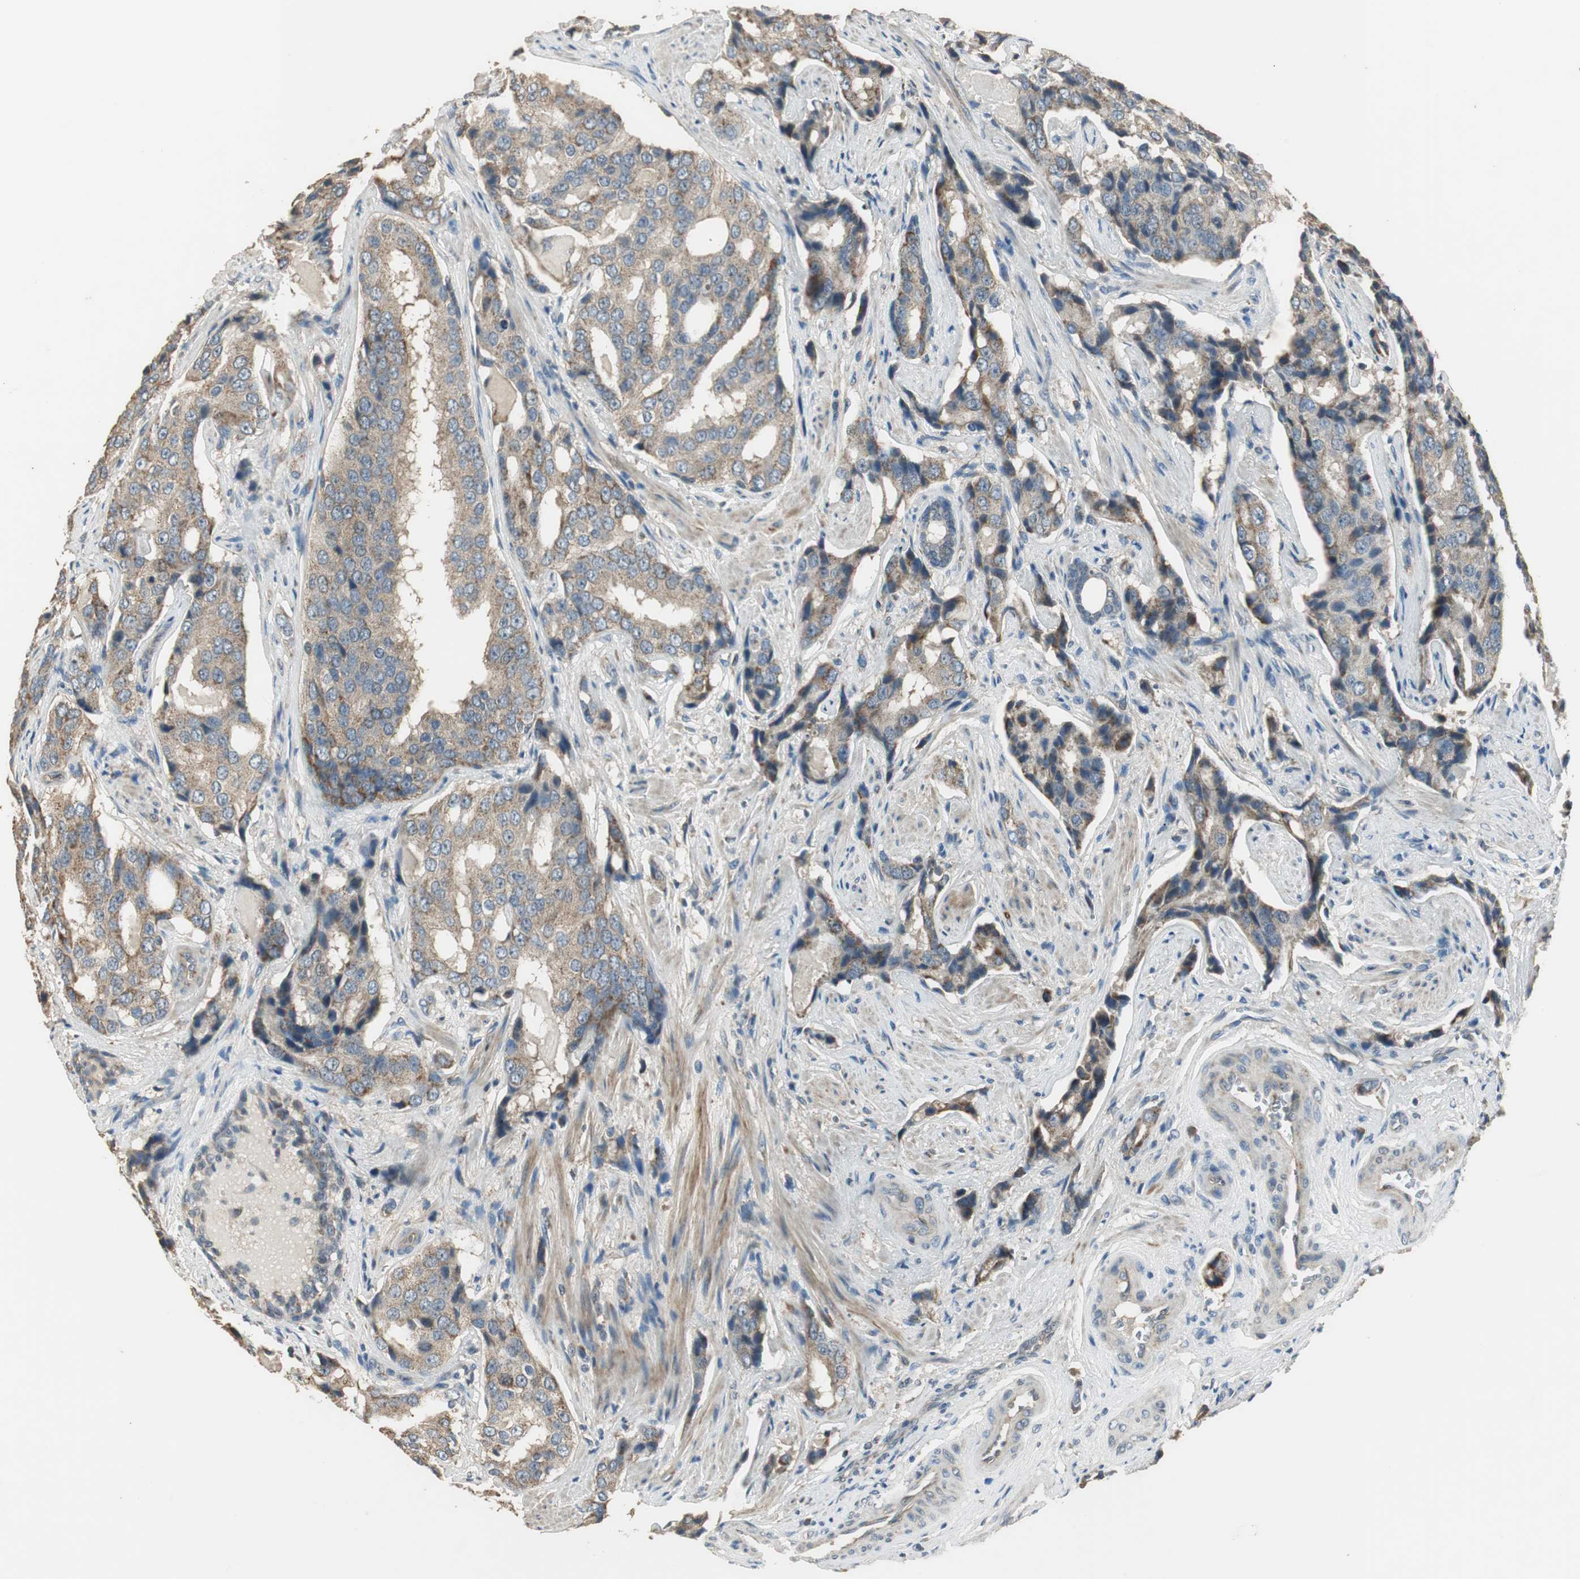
{"staining": {"intensity": "moderate", "quantity": ">75%", "location": "cytoplasmic/membranous"}, "tissue": "prostate cancer", "cell_type": "Tumor cells", "image_type": "cancer", "snomed": [{"axis": "morphology", "description": "Adenocarcinoma, High grade"}, {"axis": "topography", "description": "Prostate"}], "caption": "Prostate cancer (high-grade adenocarcinoma) tissue displays moderate cytoplasmic/membranous positivity in approximately >75% of tumor cells Immunohistochemistry (ihc) stains the protein of interest in brown and the nuclei are stained blue.", "gene": "MSTO1", "patient": {"sex": "male", "age": 58}}